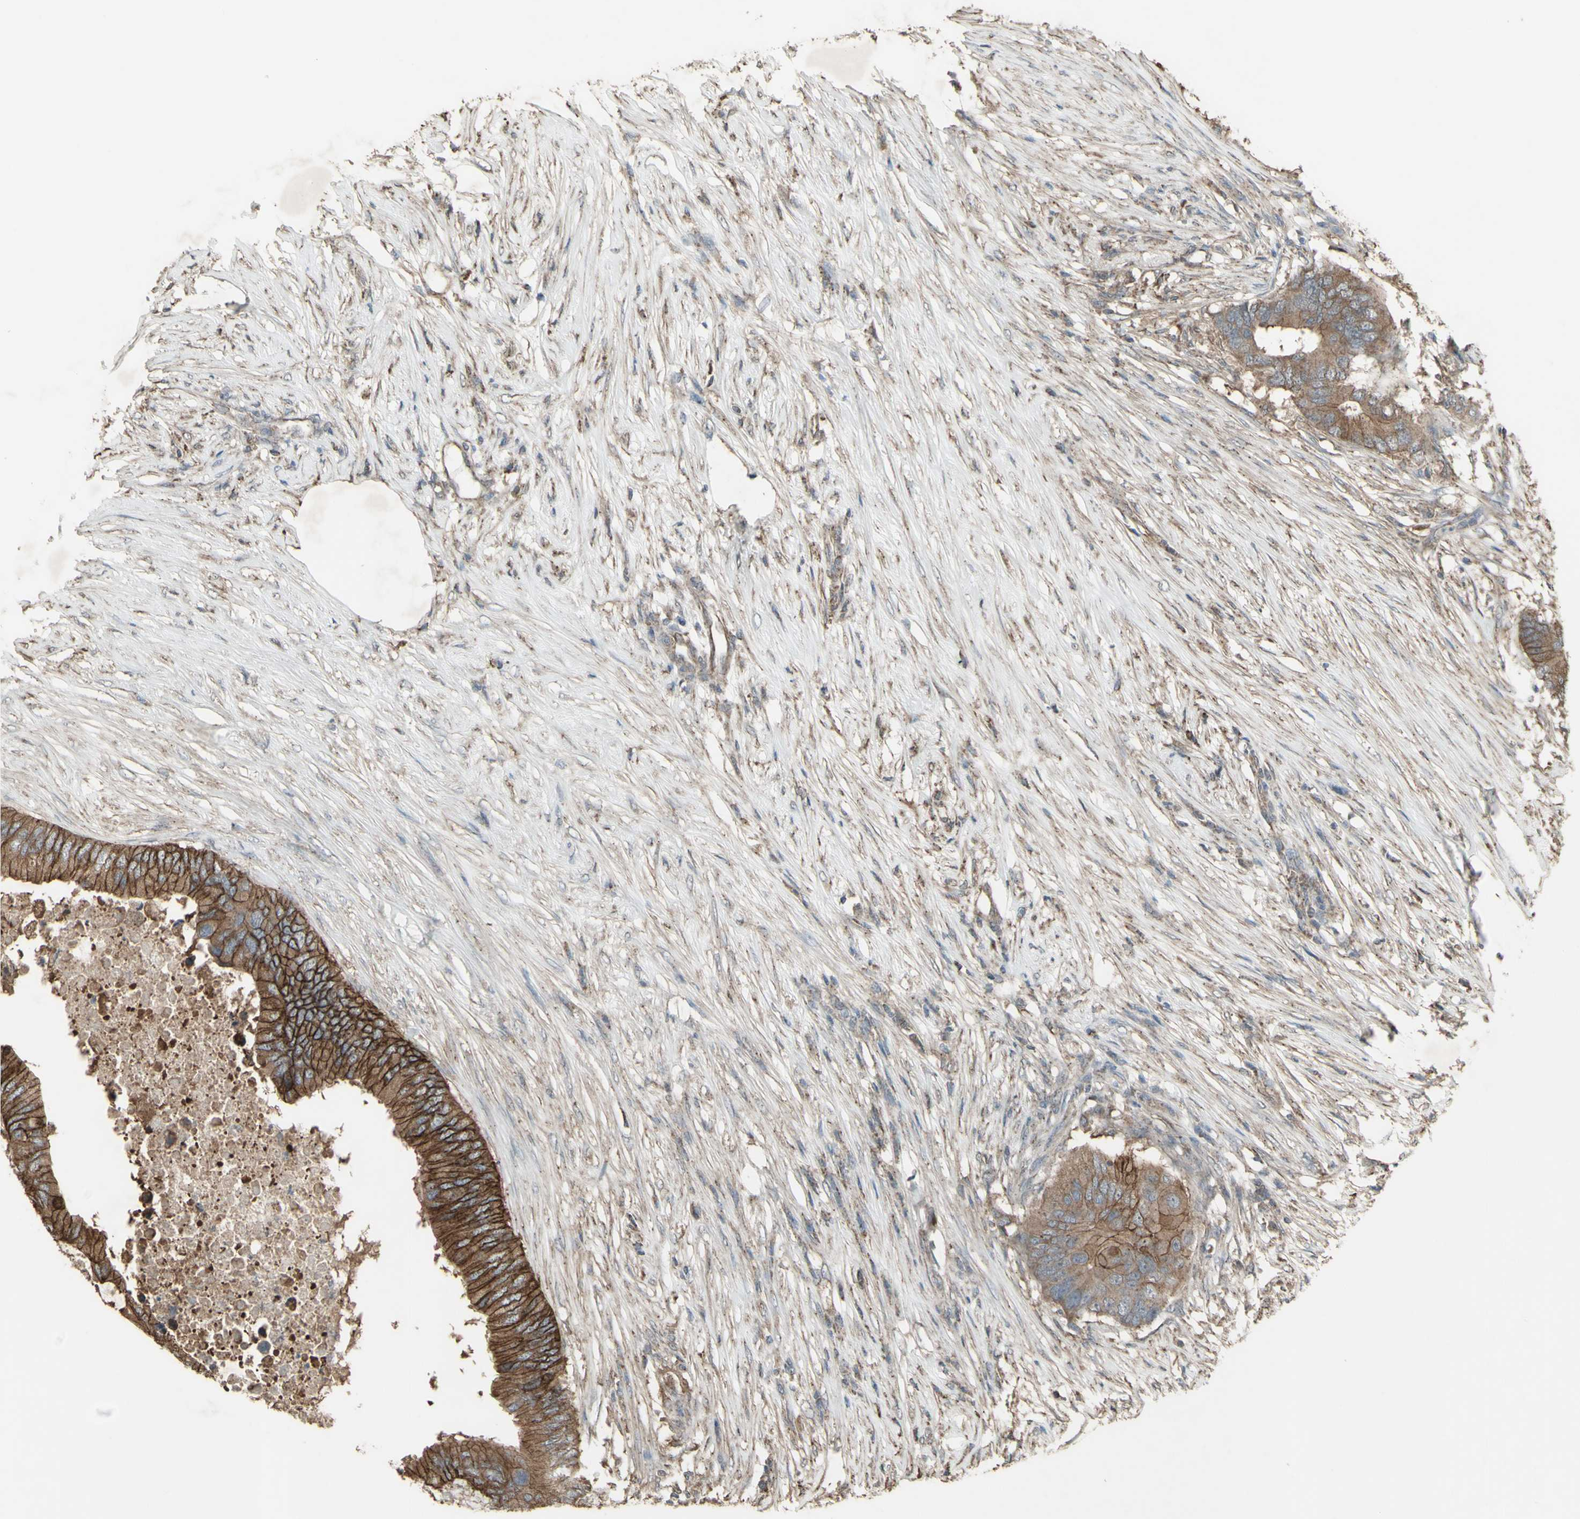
{"staining": {"intensity": "moderate", "quantity": ">75%", "location": "cytoplasmic/membranous"}, "tissue": "colorectal cancer", "cell_type": "Tumor cells", "image_type": "cancer", "snomed": [{"axis": "morphology", "description": "Adenocarcinoma, NOS"}, {"axis": "topography", "description": "Colon"}], "caption": "IHC image of neoplastic tissue: human colorectal cancer stained using immunohistochemistry reveals medium levels of moderate protein expression localized specifically in the cytoplasmic/membranous of tumor cells, appearing as a cytoplasmic/membranous brown color.", "gene": "FXYD3", "patient": {"sex": "male", "age": 71}}